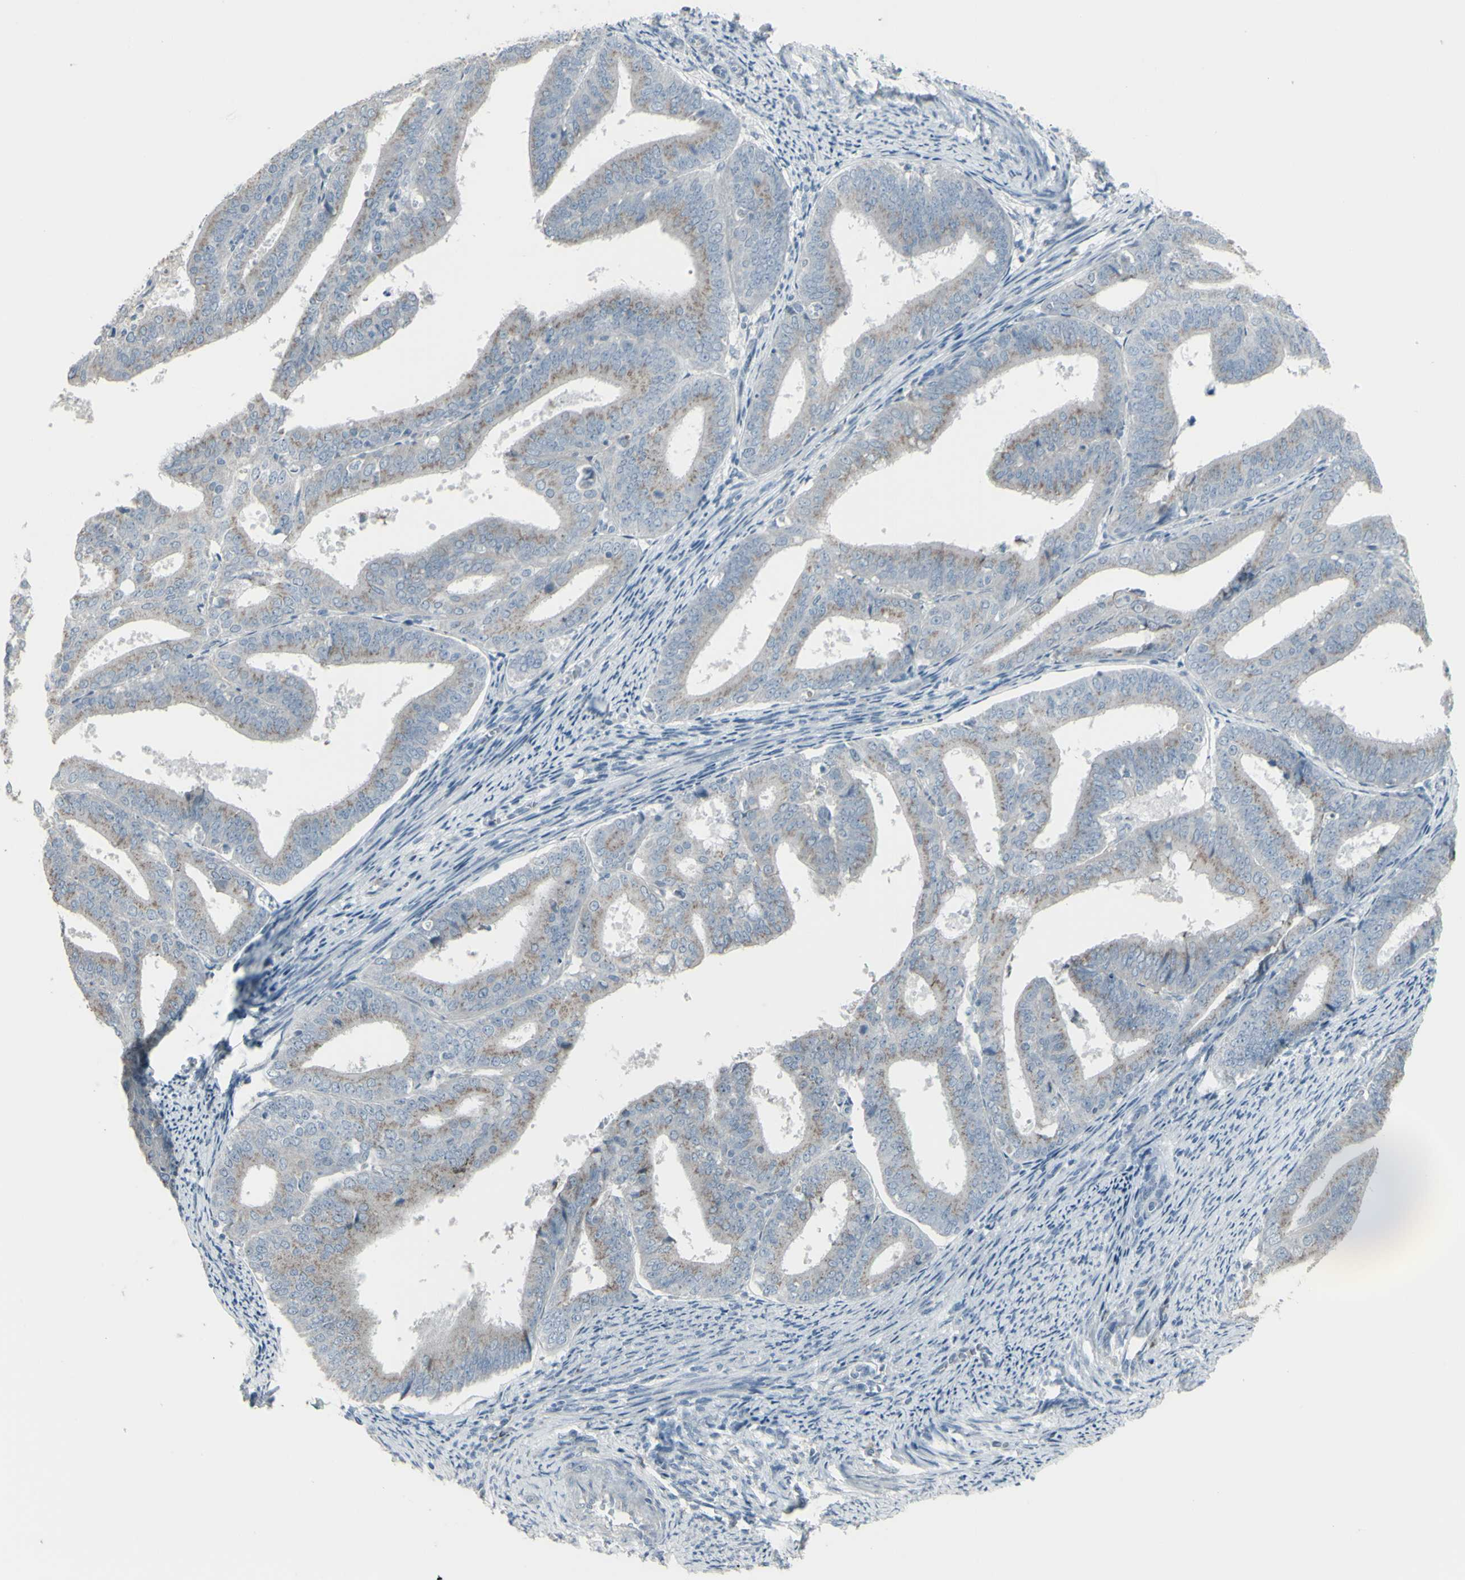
{"staining": {"intensity": "weak", "quantity": ">75%", "location": "cytoplasmic/membranous"}, "tissue": "endometrial cancer", "cell_type": "Tumor cells", "image_type": "cancer", "snomed": [{"axis": "morphology", "description": "Adenocarcinoma, NOS"}, {"axis": "topography", "description": "Endometrium"}], "caption": "Human endometrial adenocarcinoma stained for a protein (brown) shows weak cytoplasmic/membranous positive staining in approximately >75% of tumor cells.", "gene": "CD79B", "patient": {"sex": "female", "age": 63}}